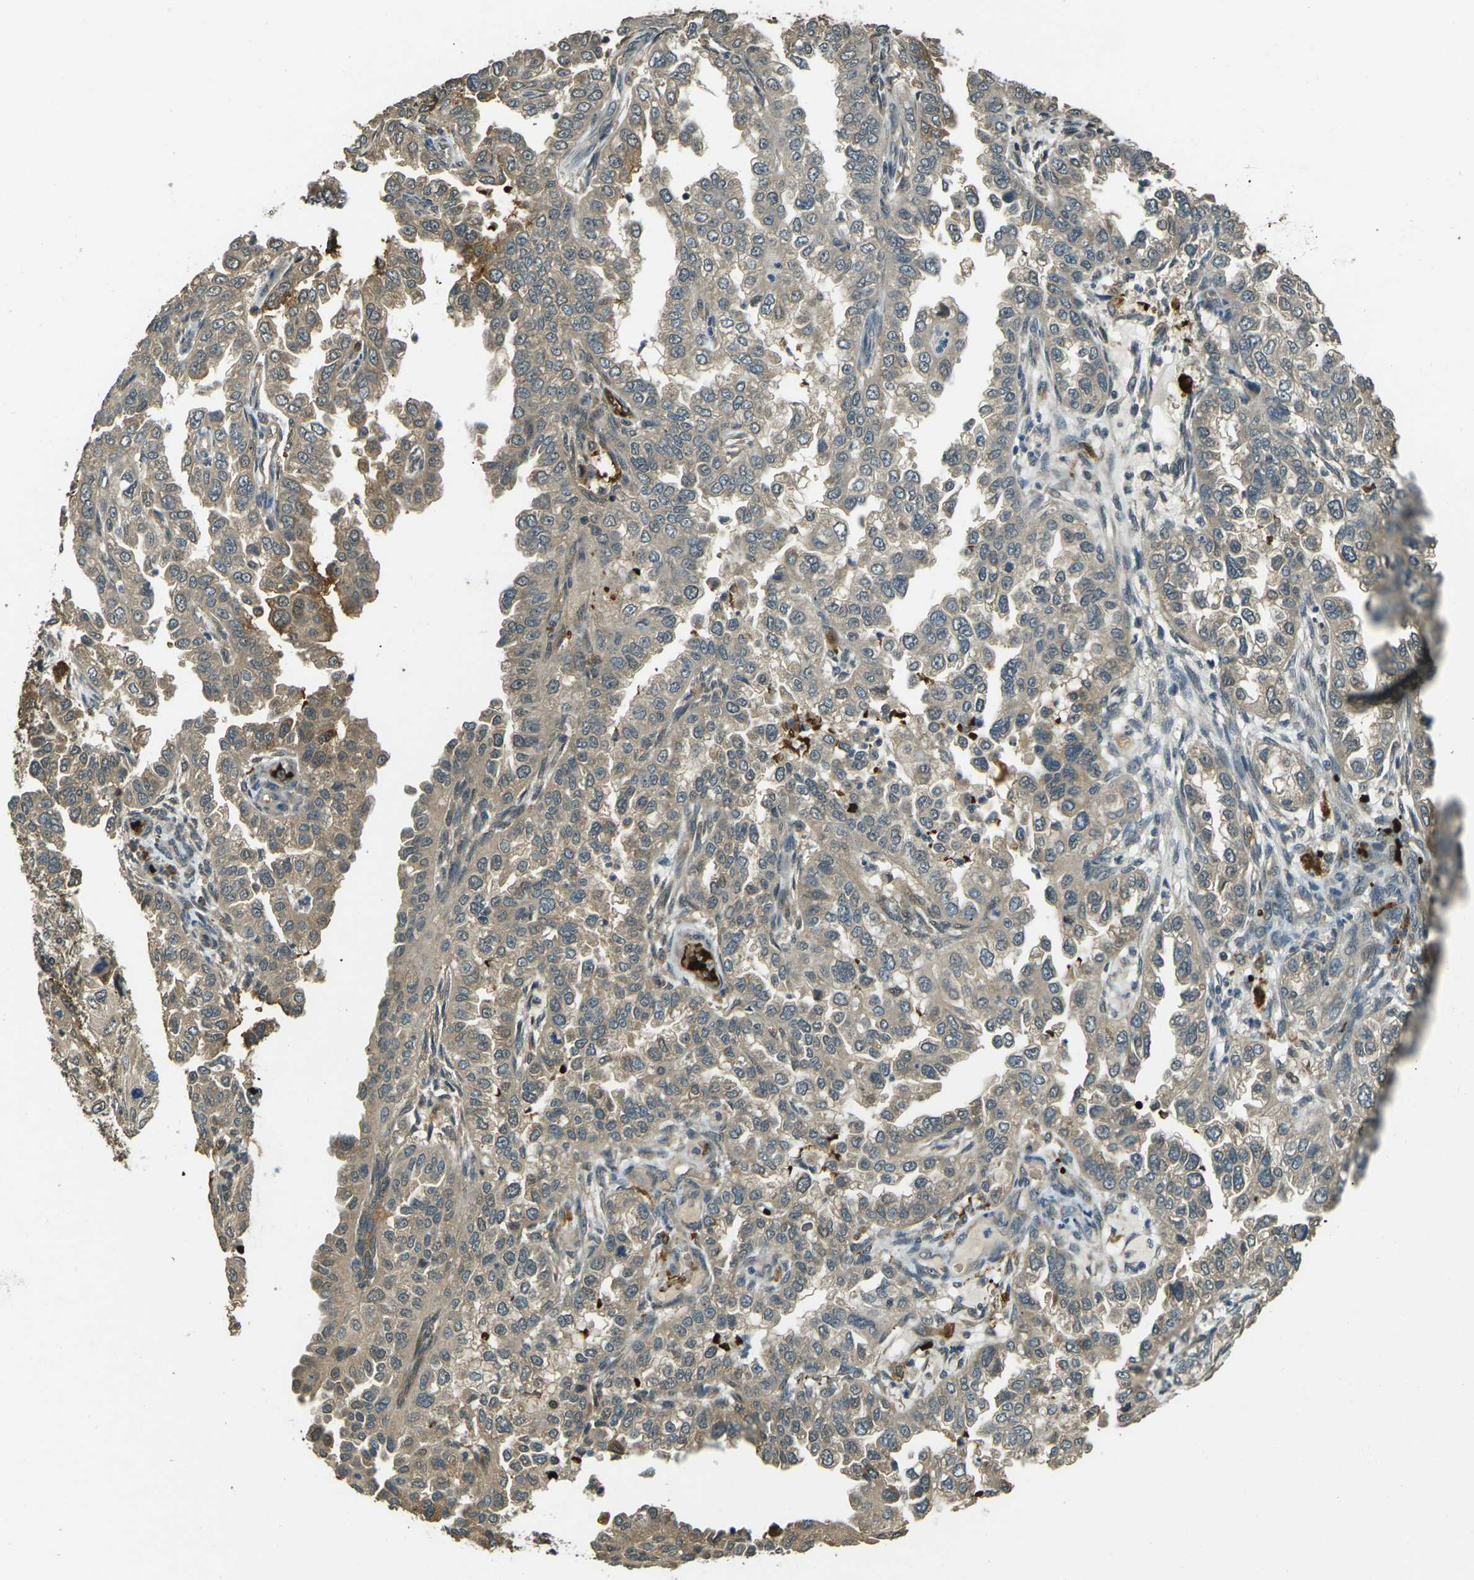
{"staining": {"intensity": "weak", "quantity": ">75%", "location": "cytoplasmic/membranous"}, "tissue": "endometrial cancer", "cell_type": "Tumor cells", "image_type": "cancer", "snomed": [{"axis": "morphology", "description": "Adenocarcinoma, NOS"}, {"axis": "topography", "description": "Endometrium"}], "caption": "An image showing weak cytoplasmic/membranous expression in approximately >75% of tumor cells in endometrial cancer, as visualized by brown immunohistochemical staining.", "gene": "TOR1A", "patient": {"sex": "female", "age": 85}}